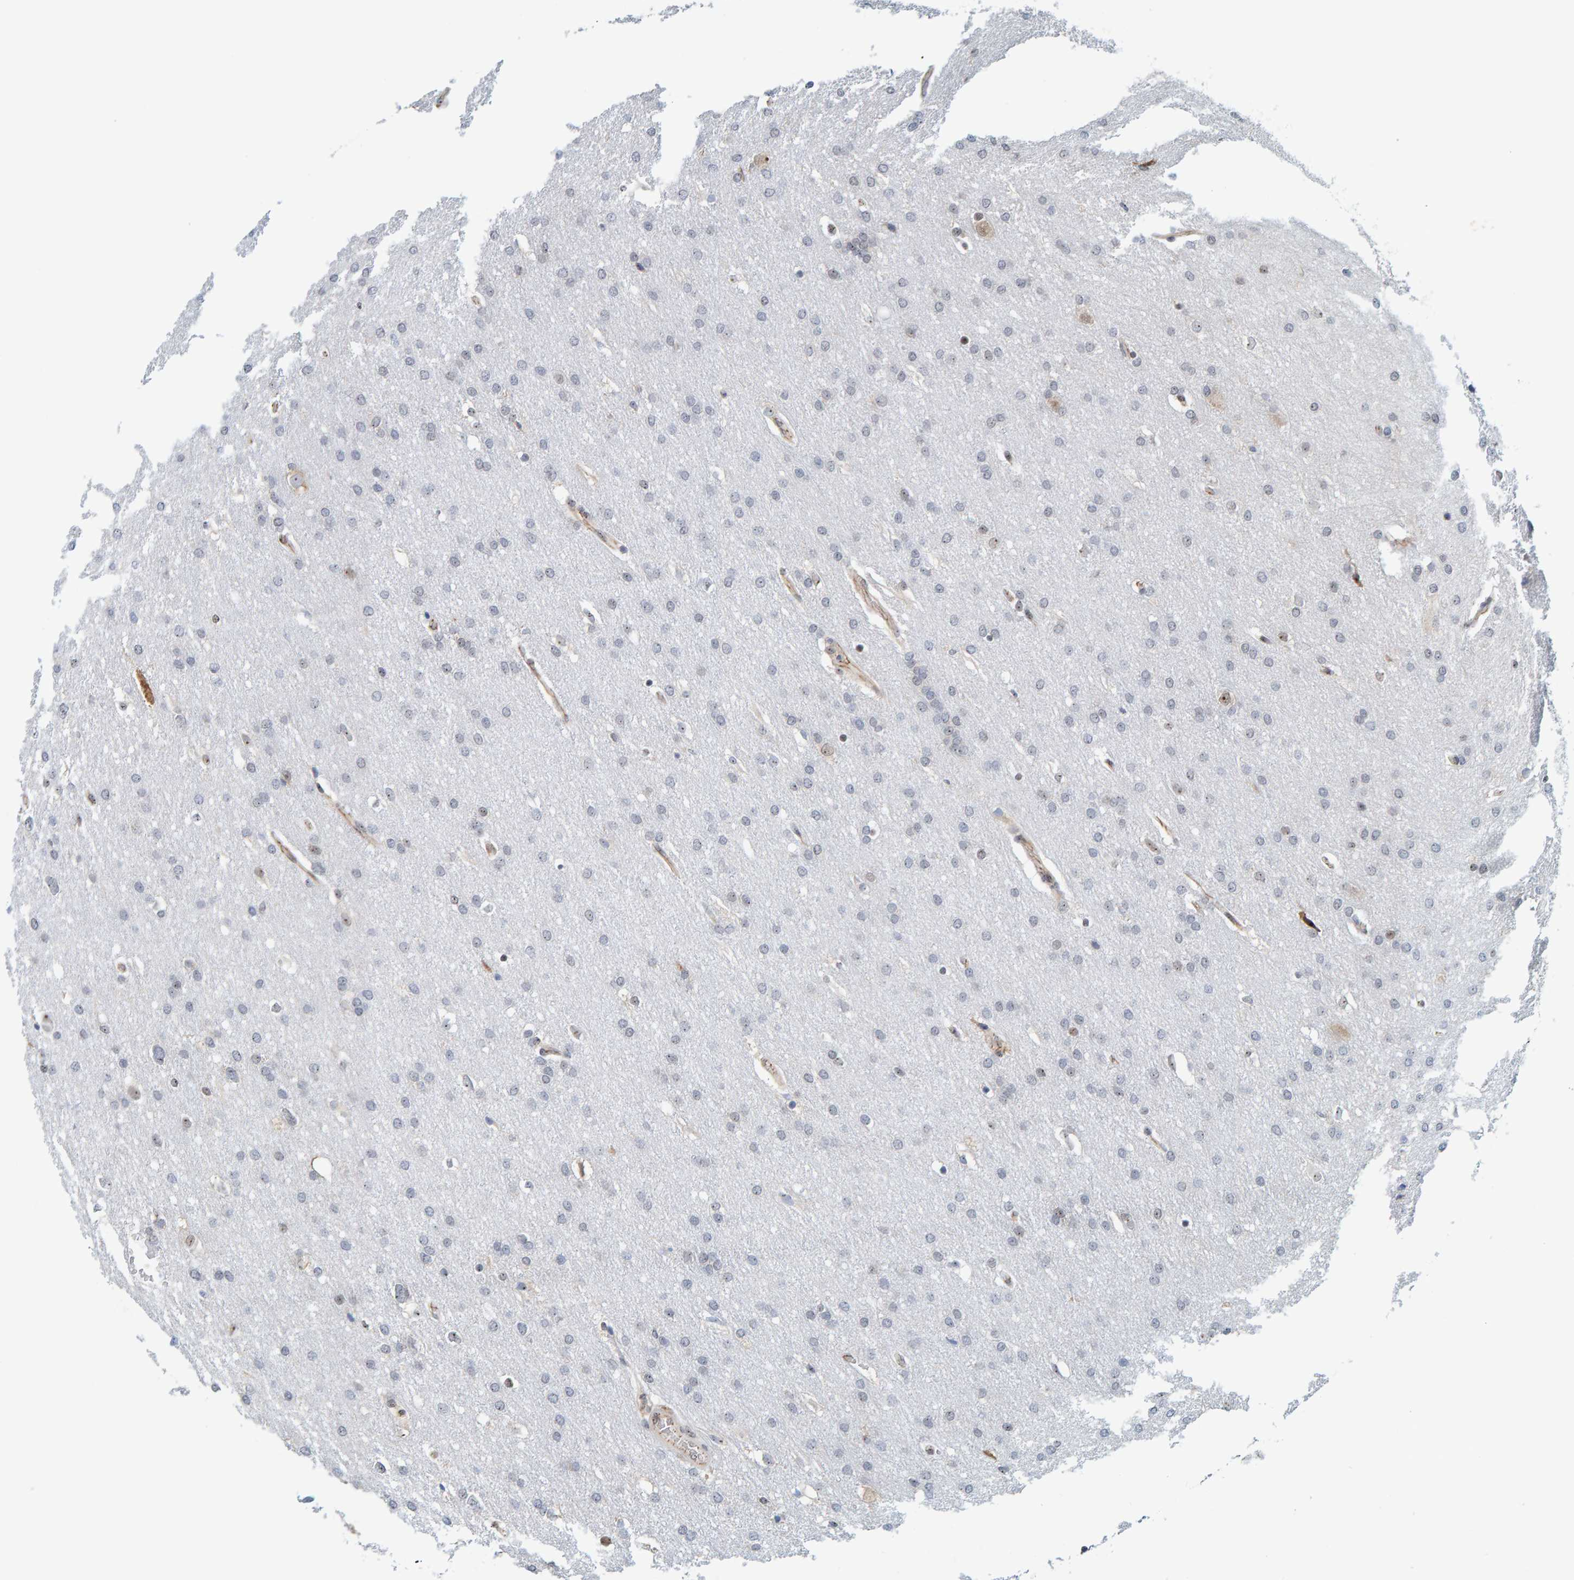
{"staining": {"intensity": "negative", "quantity": "none", "location": "none"}, "tissue": "glioma", "cell_type": "Tumor cells", "image_type": "cancer", "snomed": [{"axis": "morphology", "description": "Glioma, malignant, Low grade"}, {"axis": "topography", "description": "Brain"}], "caption": "Tumor cells show no significant protein expression in malignant glioma (low-grade).", "gene": "POLR1E", "patient": {"sex": "female", "age": 37}}